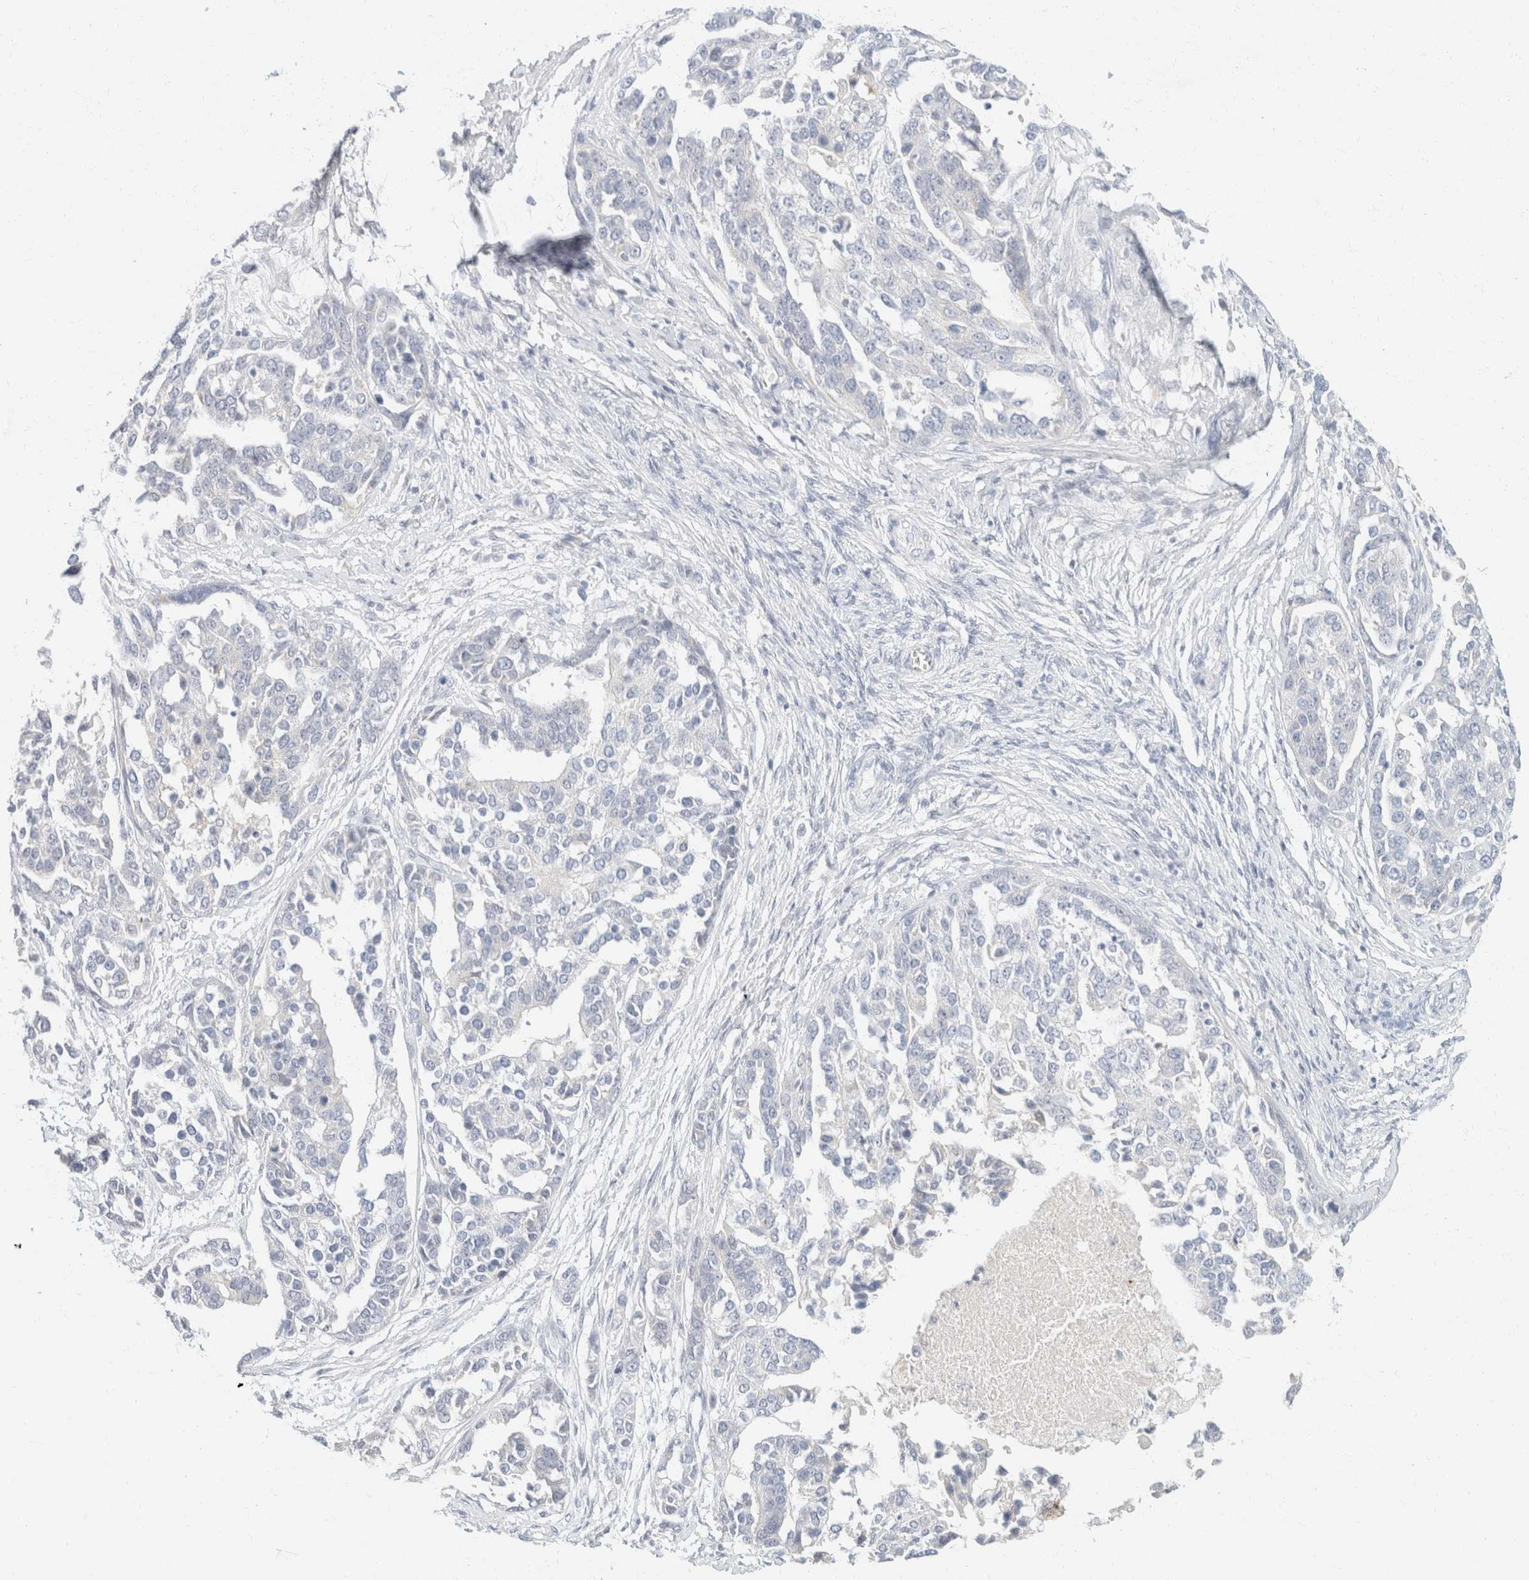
{"staining": {"intensity": "negative", "quantity": "none", "location": "none"}, "tissue": "ovarian cancer", "cell_type": "Tumor cells", "image_type": "cancer", "snomed": [{"axis": "morphology", "description": "Cystadenocarcinoma, serous, NOS"}, {"axis": "topography", "description": "Ovary"}], "caption": "This is a photomicrograph of IHC staining of serous cystadenocarcinoma (ovarian), which shows no expression in tumor cells.", "gene": "KRT20", "patient": {"sex": "female", "age": 44}}